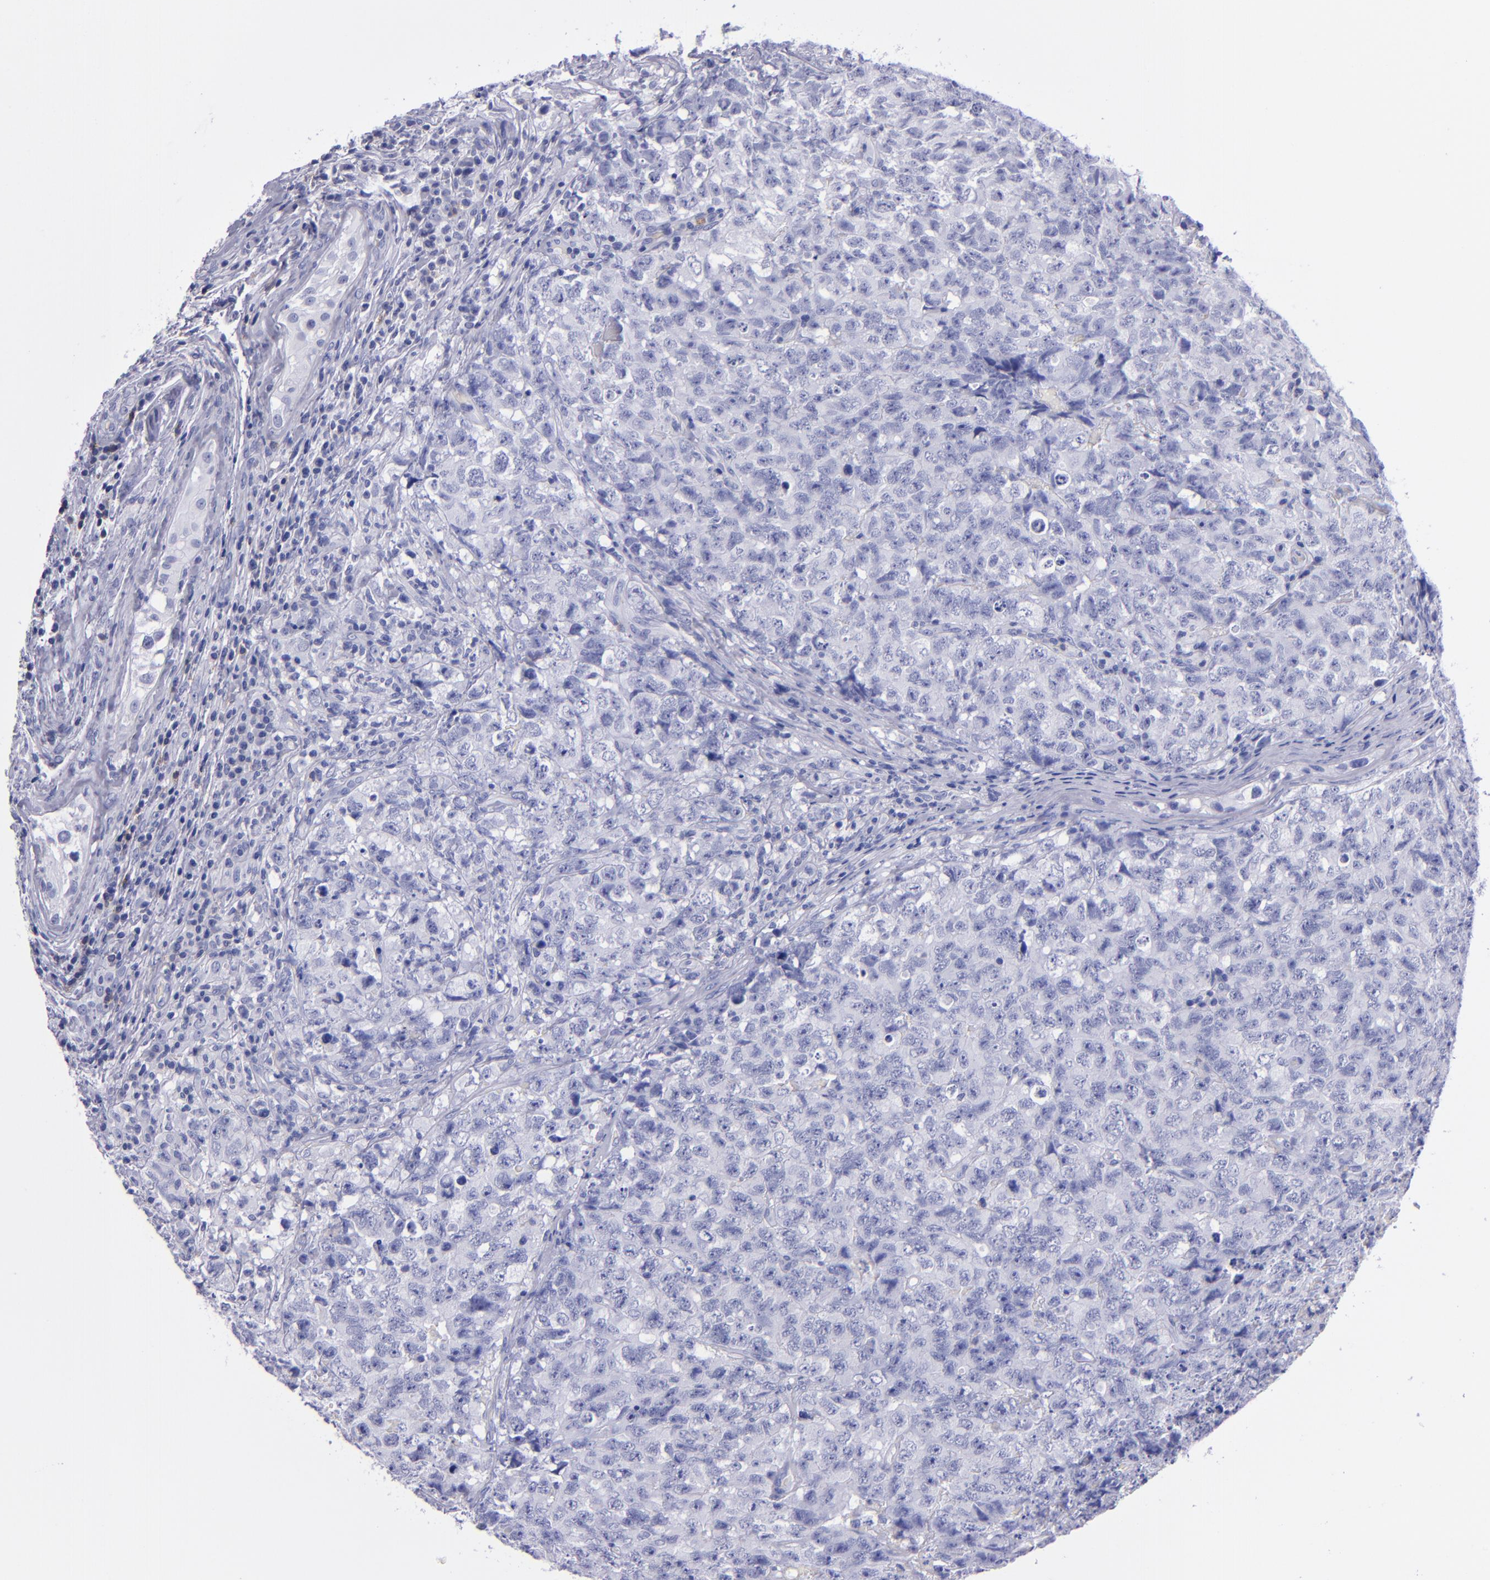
{"staining": {"intensity": "negative", "quantity": "none", "location": "none"}, "tissue": "testis cancer", "cell_type": "Tumor cells", "image_type": "cancer", "snomed": [{"axis": "morphology", "description": "Carcinoma, Embryonal, NOS"}, {"axis": "topography", "description": "Testis"}], "caption": "Photomicrograph shows no significant protein positivity in tumor cells of testis cancer.", "gene": "CD37", "patient": {"sex": "male", "age": 31}}